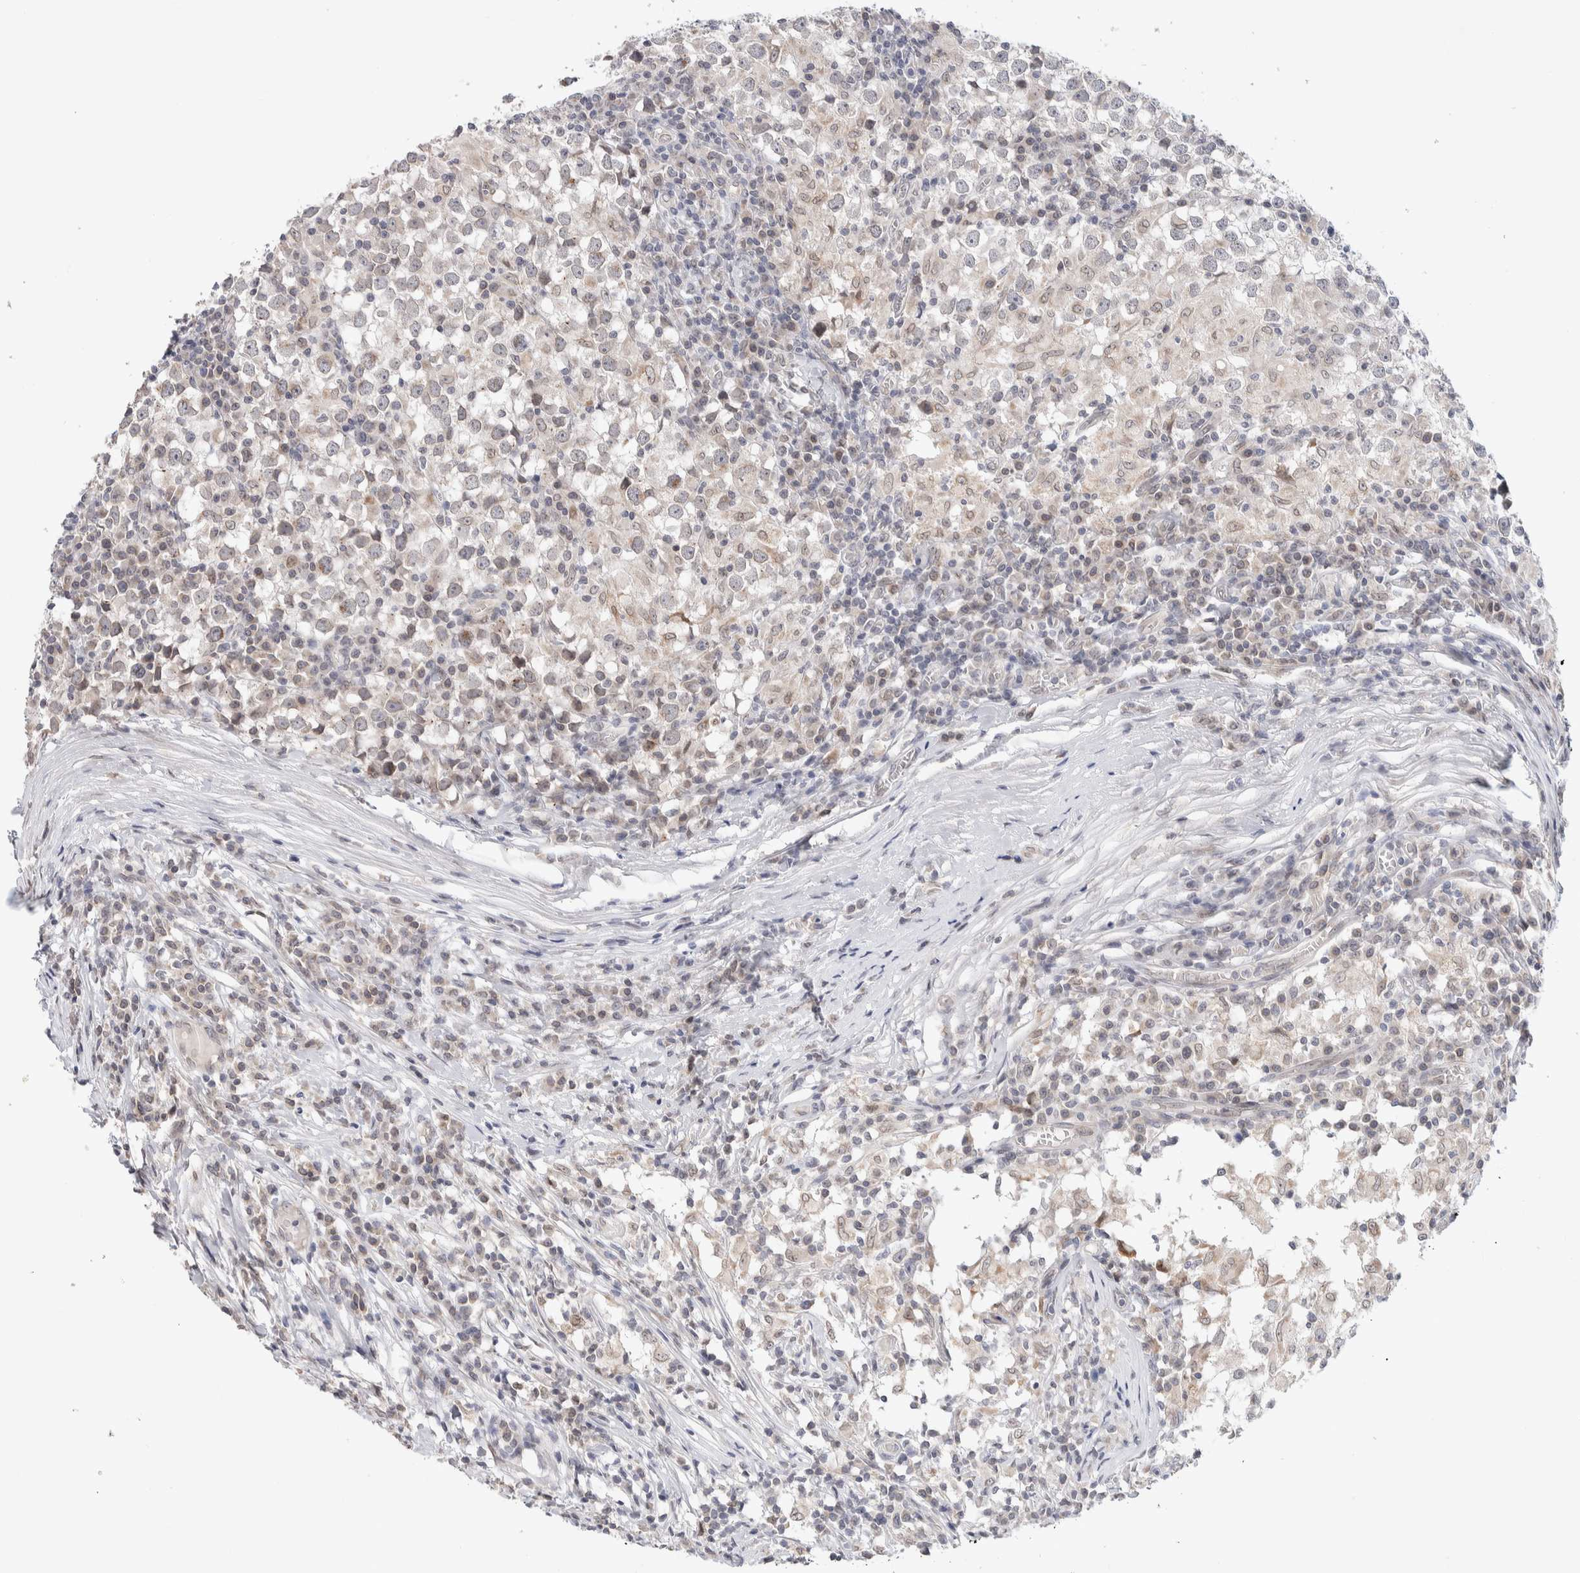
{"staining": {"intensity": "negative", "quantity": "none", "location": "none"}, "tissue": "testis cancer", "cell_type": "Tumor cells", "image_type": "cancer", "snomed": [{"axis": "morphology", "description": "Seminoma, NOS"}, {"axis": "topography", "description": "Testis"}], "caption": "An immunohistochemistry (IHC) image of seminoma (testis) is shown. There is no staining in tumor cells of seminoma (testis).", "gene": "CRAT", "patient": {"sex": "male", "age": 65}}